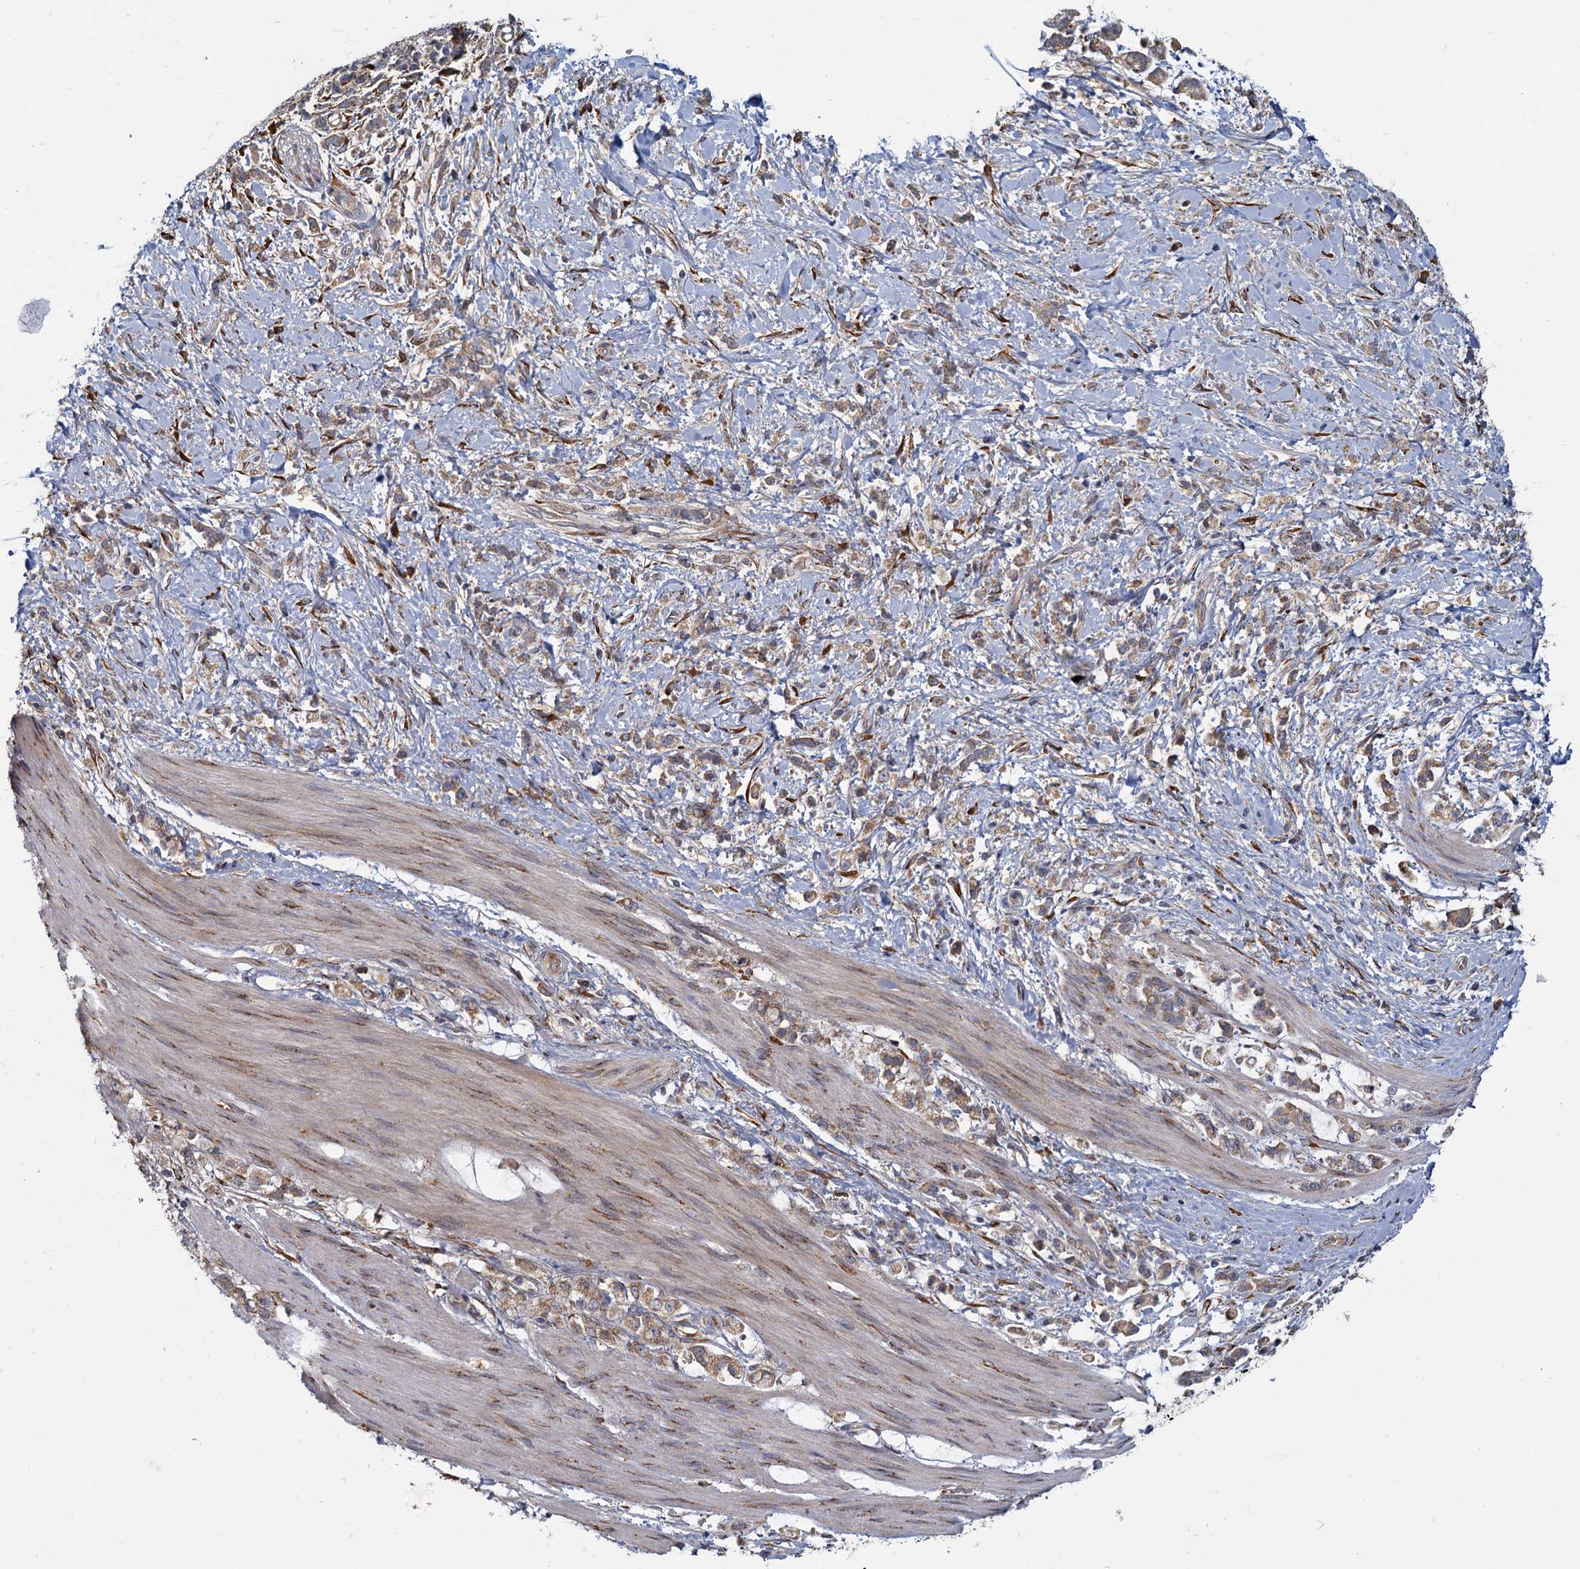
{"staining": {"intensity": "moderate", "quantity": ">75%", "location": "cytoplasmic/membranous"}, "tissue": "stomach cancer", "cell_type": "Tumor cells", "image_type": "cancer", "snomed": [{"axis": "morphology", "description": "Adenocarcinoma, NOS"}, {"axis": "topography", "description": "Stomach"}], "caption": "Moderate cytoplasmic/membranous positivity for a protein is present in about >75% of tumor cells of adenocarcinoma (stomach) using IHC.", "gene": "LRRC51", "patient": {"sex": "female", "age": 60}}